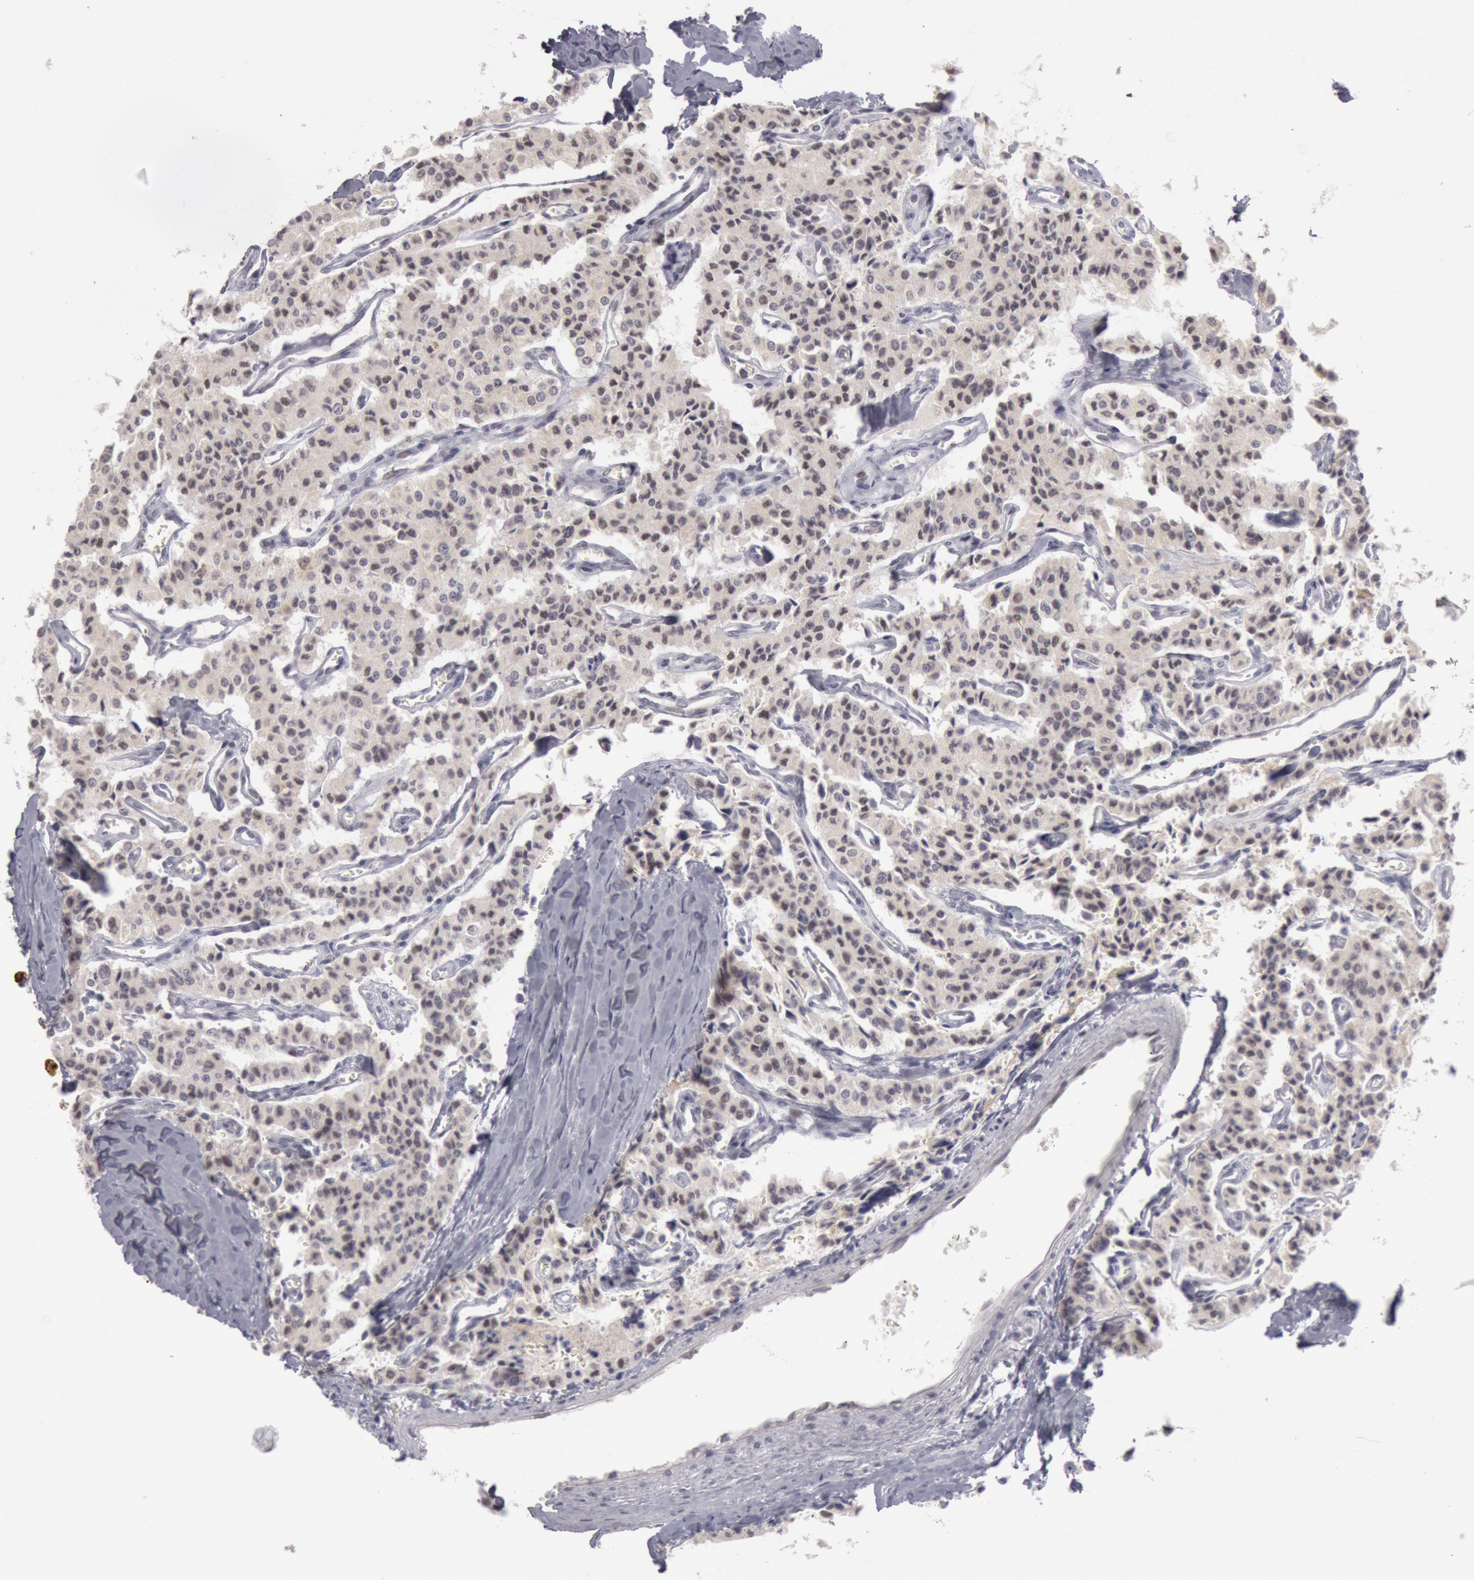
{"staining": {"intensity": "weak", "quantity": "25%-75%", "location": "cytoplasmic/membranous,nuclear"}, "tissue": "carcinoid", "cell_type": "Tumor cells", "image_type": "cancer", "snomed": [{"axis": "morphology", "description": "Carcinoid, malignant, NOS"}, {"axis": "topography", "description": "Bronchus"}], "caption": "This photomicrograph reveals immunohistochemistry (IHC) staining of human carcinoid (malignant), with low weak cytoplasmic/membranous and nuclear staining in about 25%-75% of tumor cells.", "gene": "JOSD1", "patient": {"sex": "male", "age": 55}}